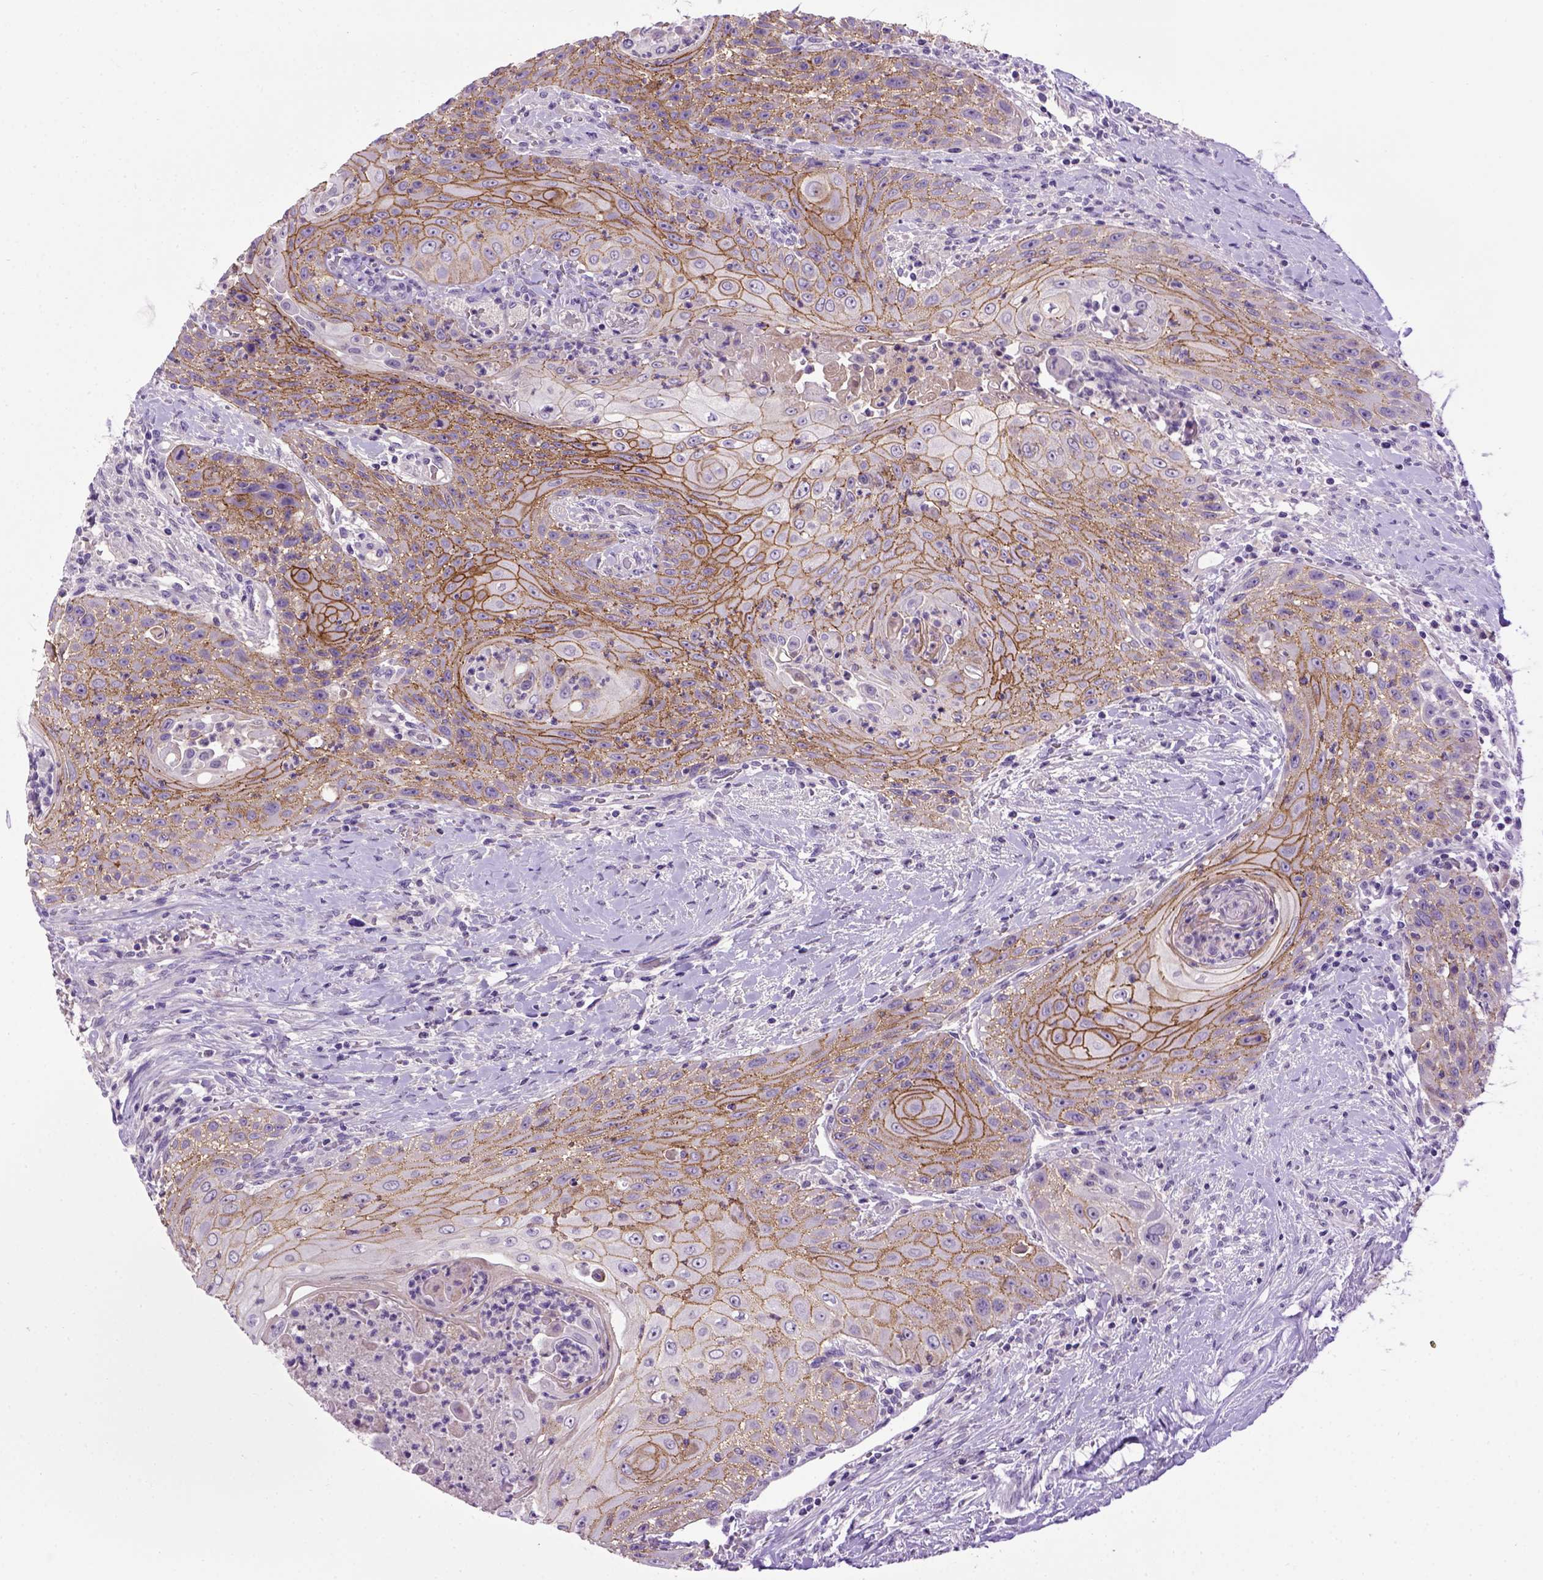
{"staining": {"intensity": "moderate", "quantity": ">75%", "location": "cytoplasmic/membranous"}, "tissue": "head and neck cancer", "cell_type": "Tumor cells", "image_type": "cancer", "snomed": [{"axis": "morphology", "description": "Squamous cell carcinoma, NOS"}, {"axis": "topography", "description": "Head-Neck"}], "caption": "Head and neck cancer was stained to show a protein in brown. There is medium levels of moderate cytoplasmic/membranous staining in about >75% of tumor cells.", "gene": "CDH1", "patient": {"sex": "male", "age": 69}}